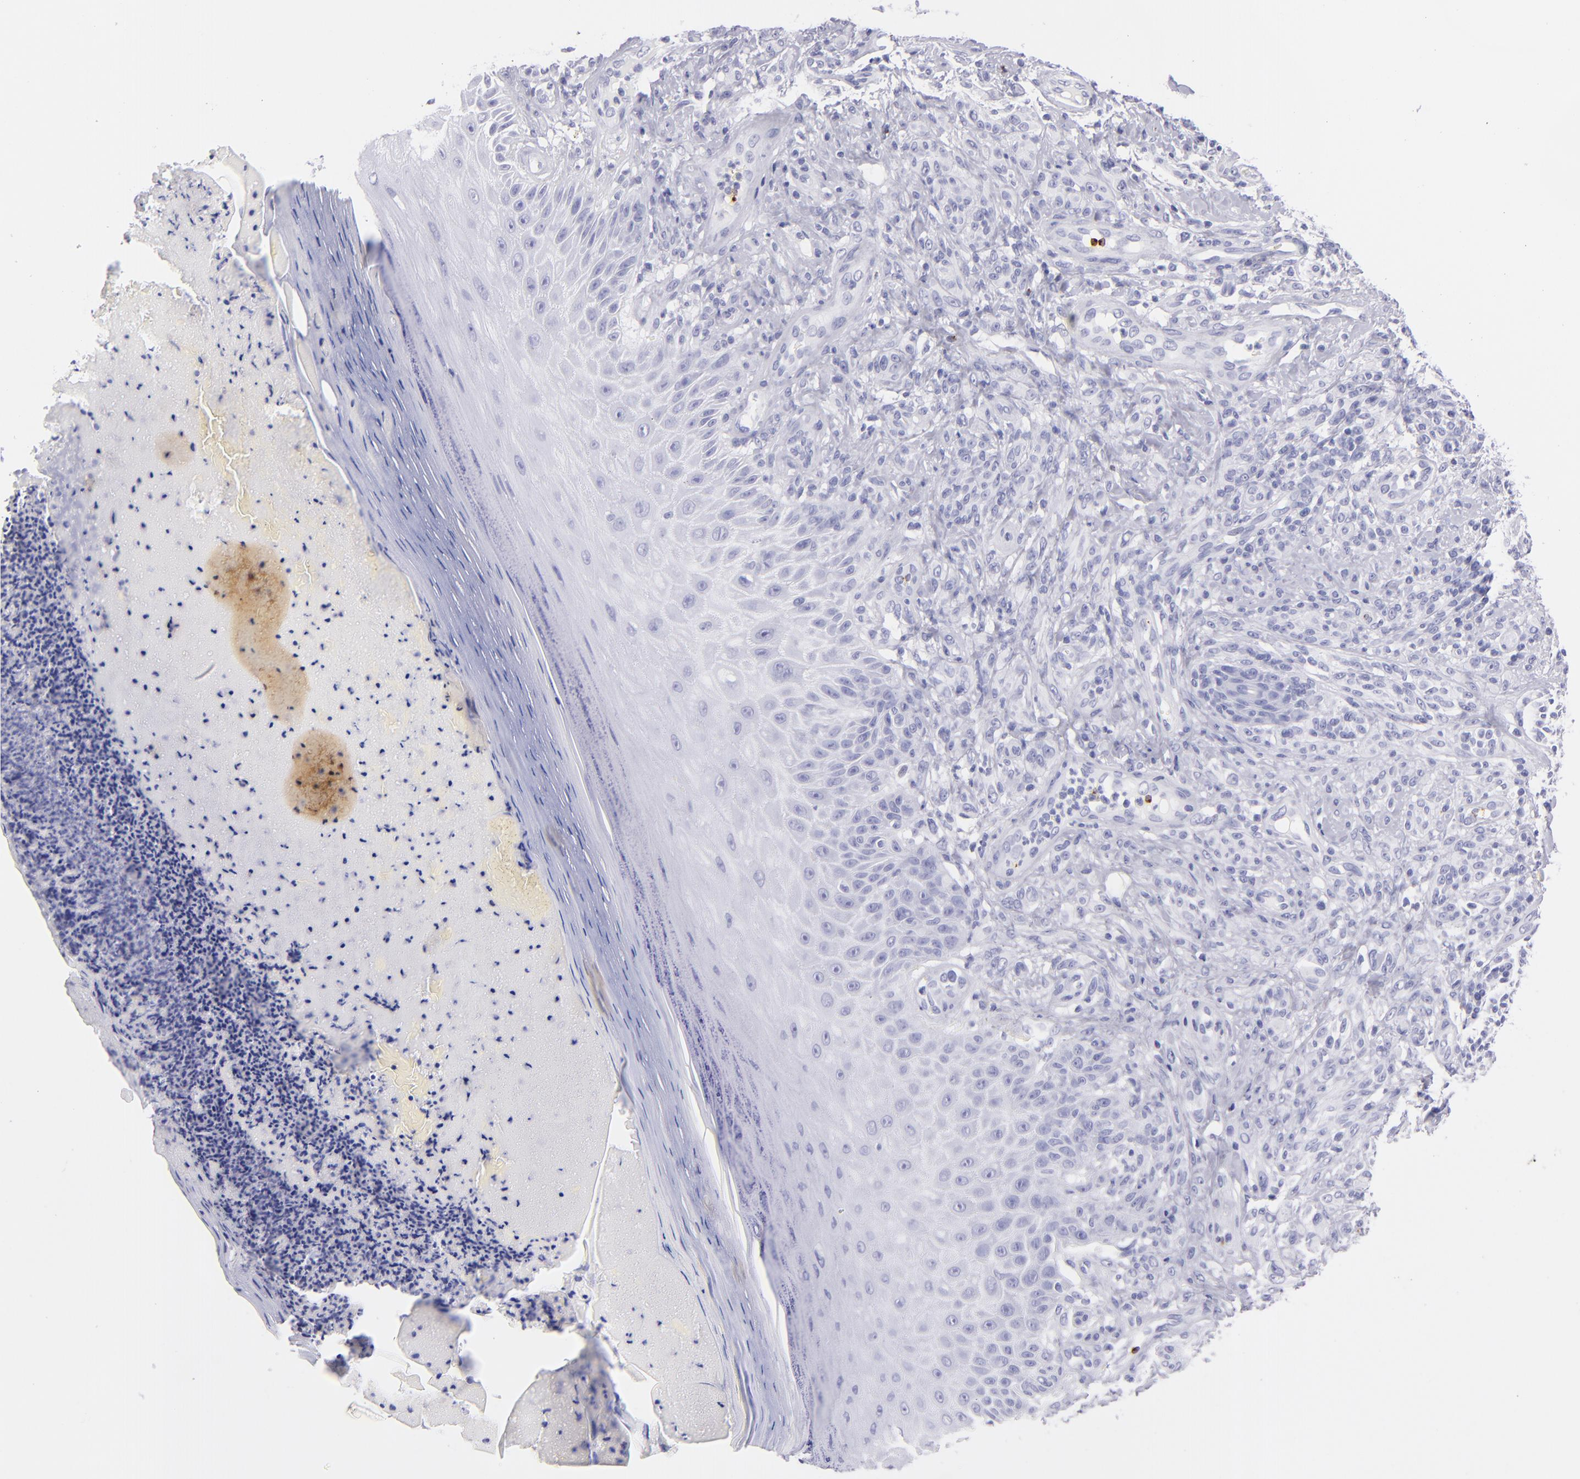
{"staining": {"intensity": "negative", "quantity": "none", "location": "none"}, "tissue": "melanoma", "cell_type": "Tumor cells", "image_type": "cancer", "snomed": [{"axis": "morphology", "description": "Malignant melanoma, NOS"}, {"axis": "topography", "description": "Skin"}], "caption": "Photomicrograph shows no protein positivity in tumor cells of melanoma tissue.", "gene": "PRF1", "patient": {"sex": "male", "age": 57}}